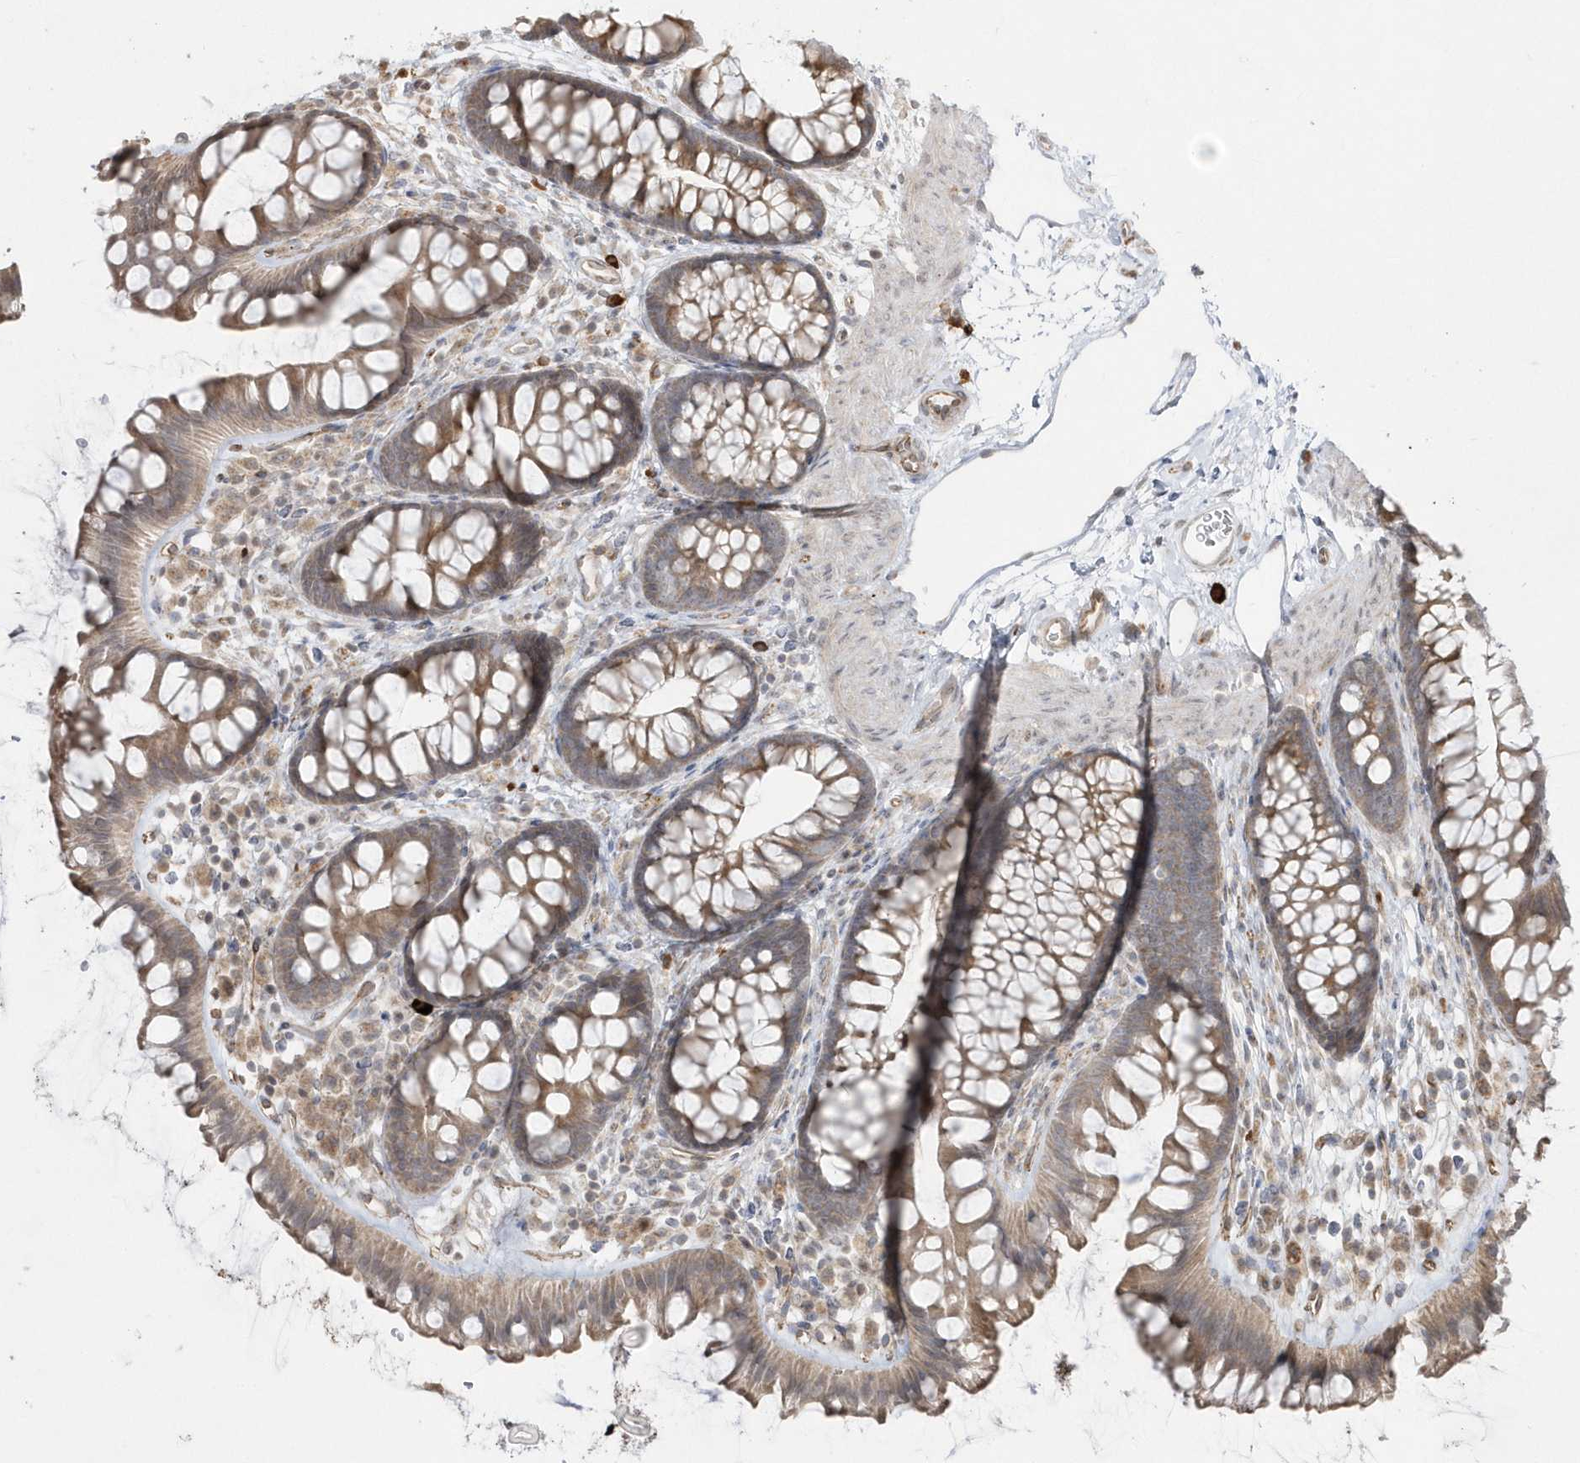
{"staining": {"intensity": "moderate", "quantity": "25%-75%", "location": "cytoplasmic/membranous"}, "tissue": "colon", "cell_type": "Endothelial cells", "image_type": "normal", "snomed": [{"axis": "morphology", "description": "Normal tissue, NOS"}, {"axis": "topography", "description": "Colon"}], "caption": "A brown stain labels moderate cytoplasmic/membranous staining of a protein in endothelial cells of normal human colon.", "gene": "DHX57", "patient": {"sex": "female", "age": 62}}